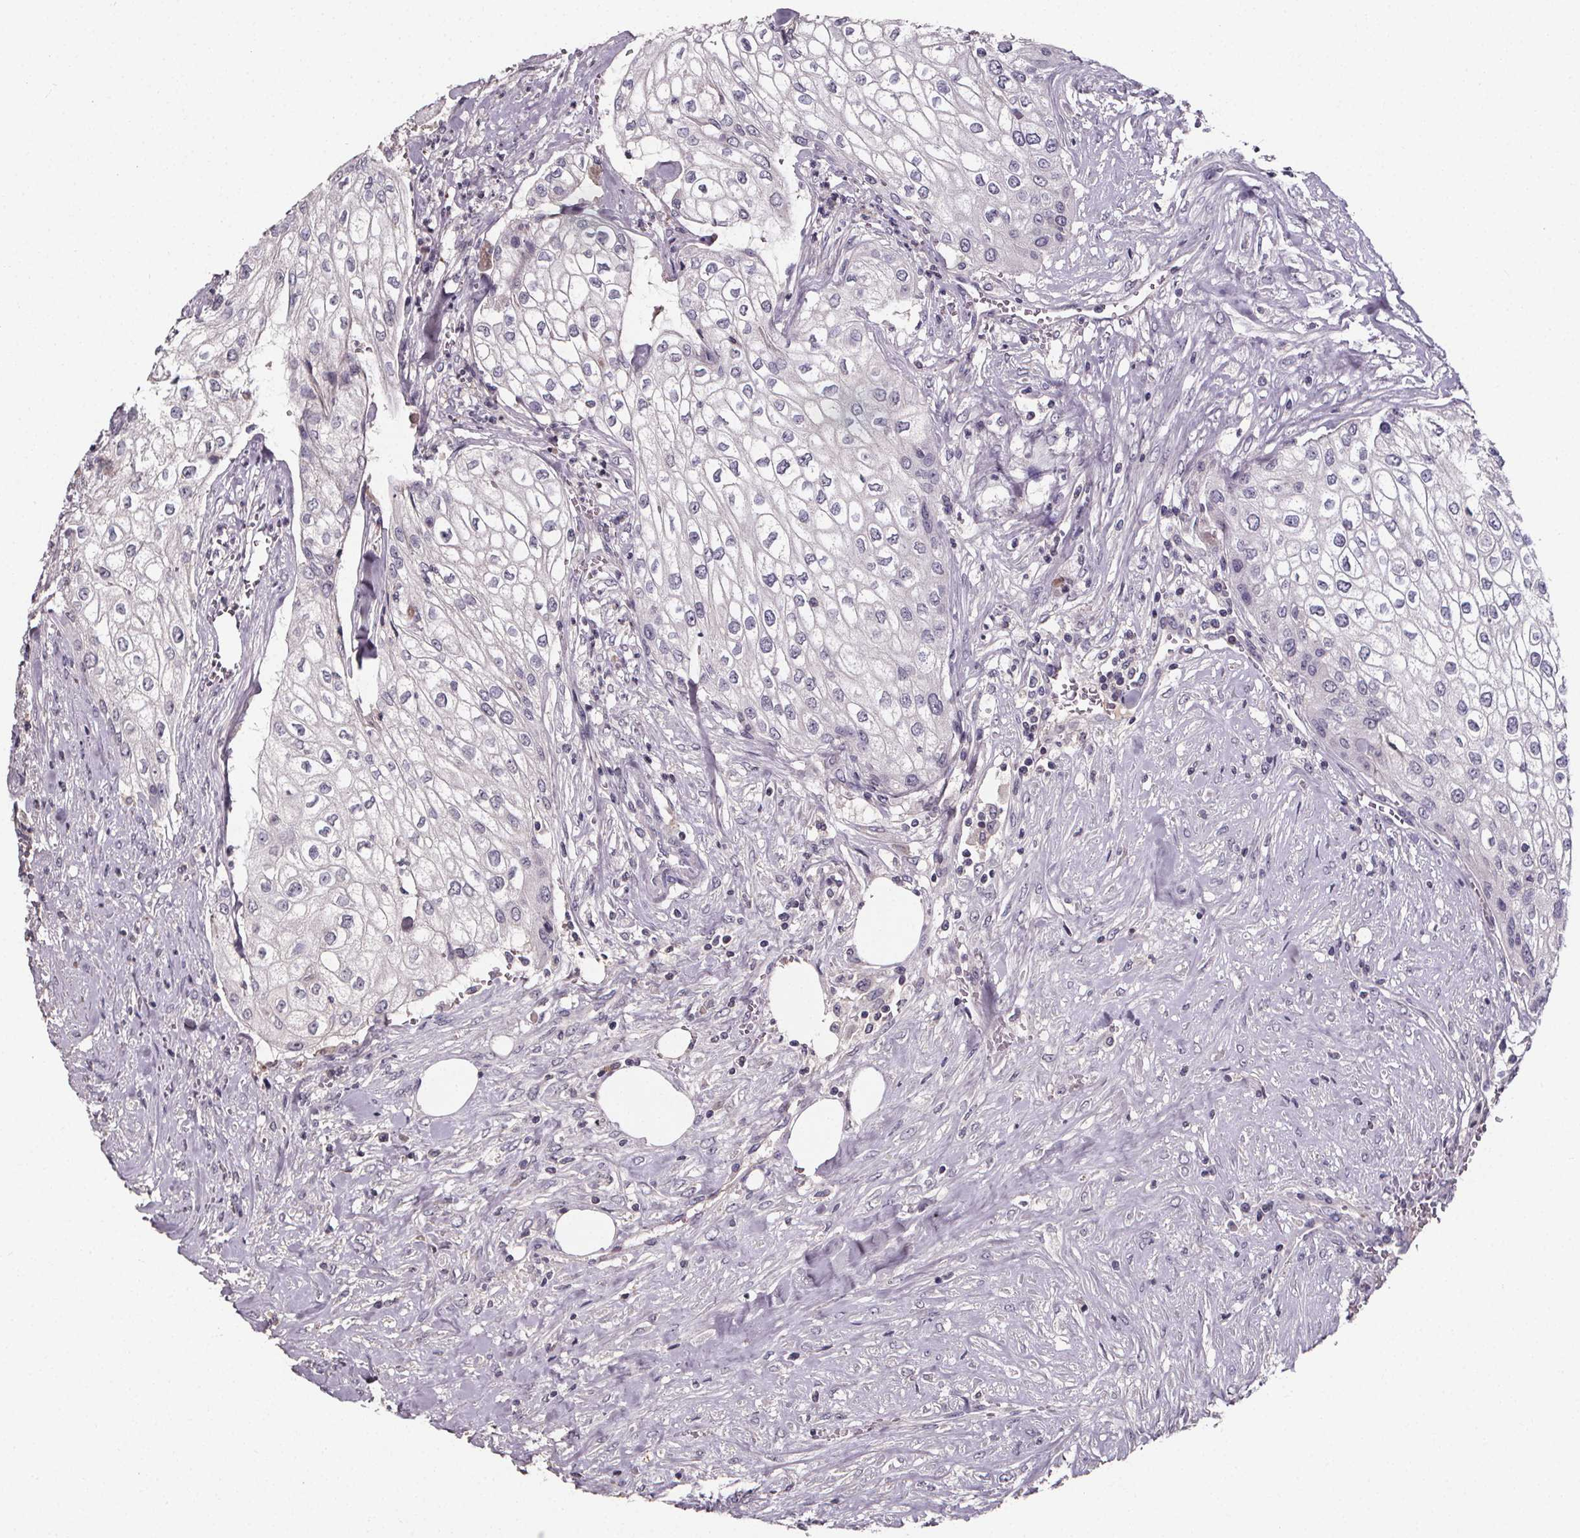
{"staining": {"intensity": "negative", "quantity": "none", "location": "none"}, "tissue": "urothelial cancer", "cell_type": "Tumor cells", "image_type": "cancer", "snomed": [{"axis": "morphology", "description": "Urothelial carcinoma, High grade"}, {"axis": "topography", "description": "Urinary bladder"}], "caption": "Tumor cells are negative for brown protein staining in urothelial carcinoma (high-grade).", "gene": "SPAG8", "patient": {"sex": "male", "age": 62}}